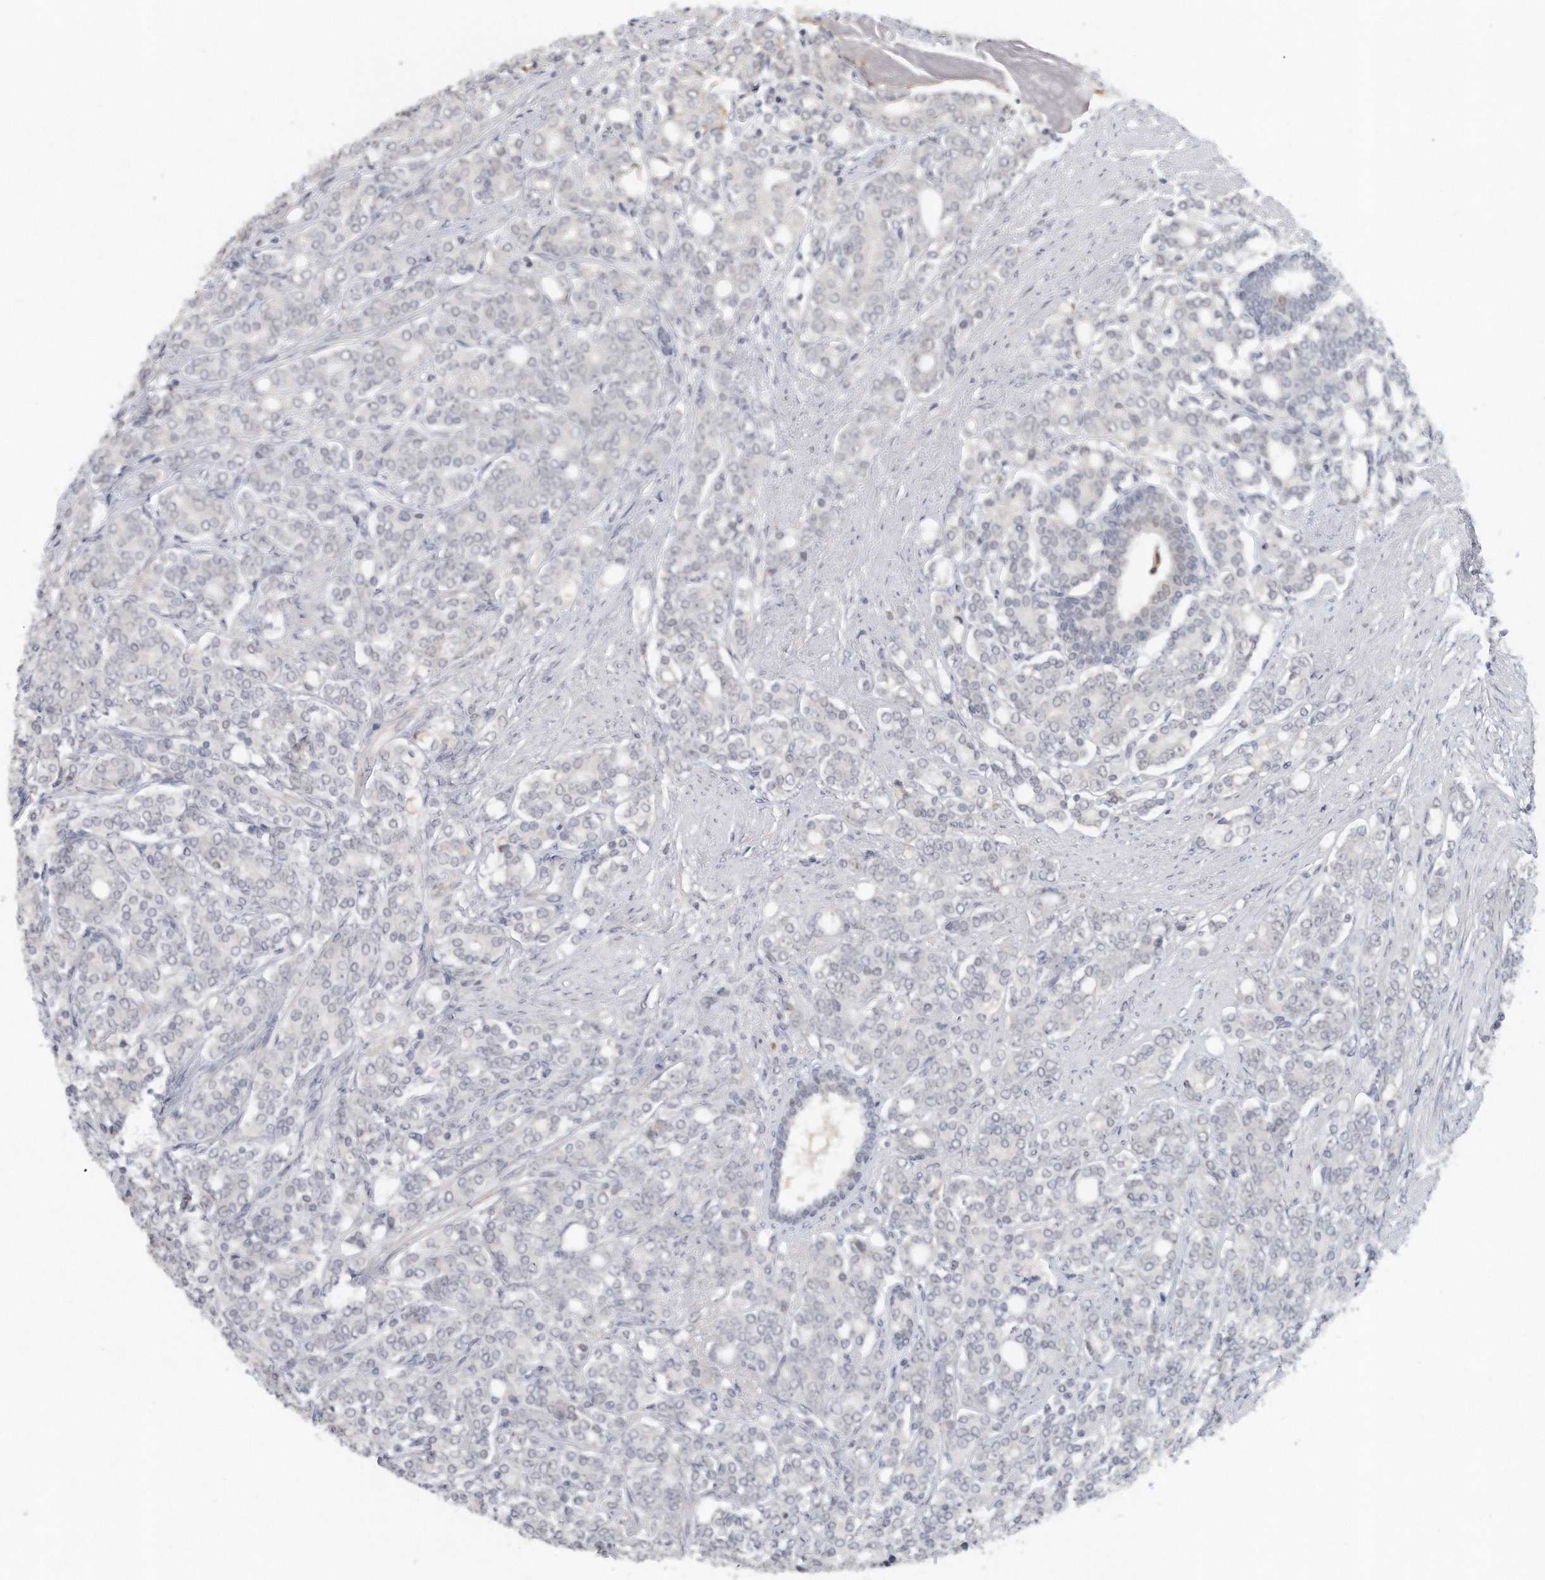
{"staining": {"intensity": "negative", "quantity": "none", "location": "none"}, "tissue": "prostate cancer", "cell_type": "Tumor cells", "image_type": "cancer", "snomed": [{"axis": "morphology", "description": "Adenocarcinoma, High grade"}, {"axis": "topography", "description": "Prostate"}], "caption": "Adenocarcinoma (high-grade) (prostate) stained for a protein using IHC reveals no staining tumor cells.", "gene": "DDX43", "patient": {"sex": "male", "age": 62}}